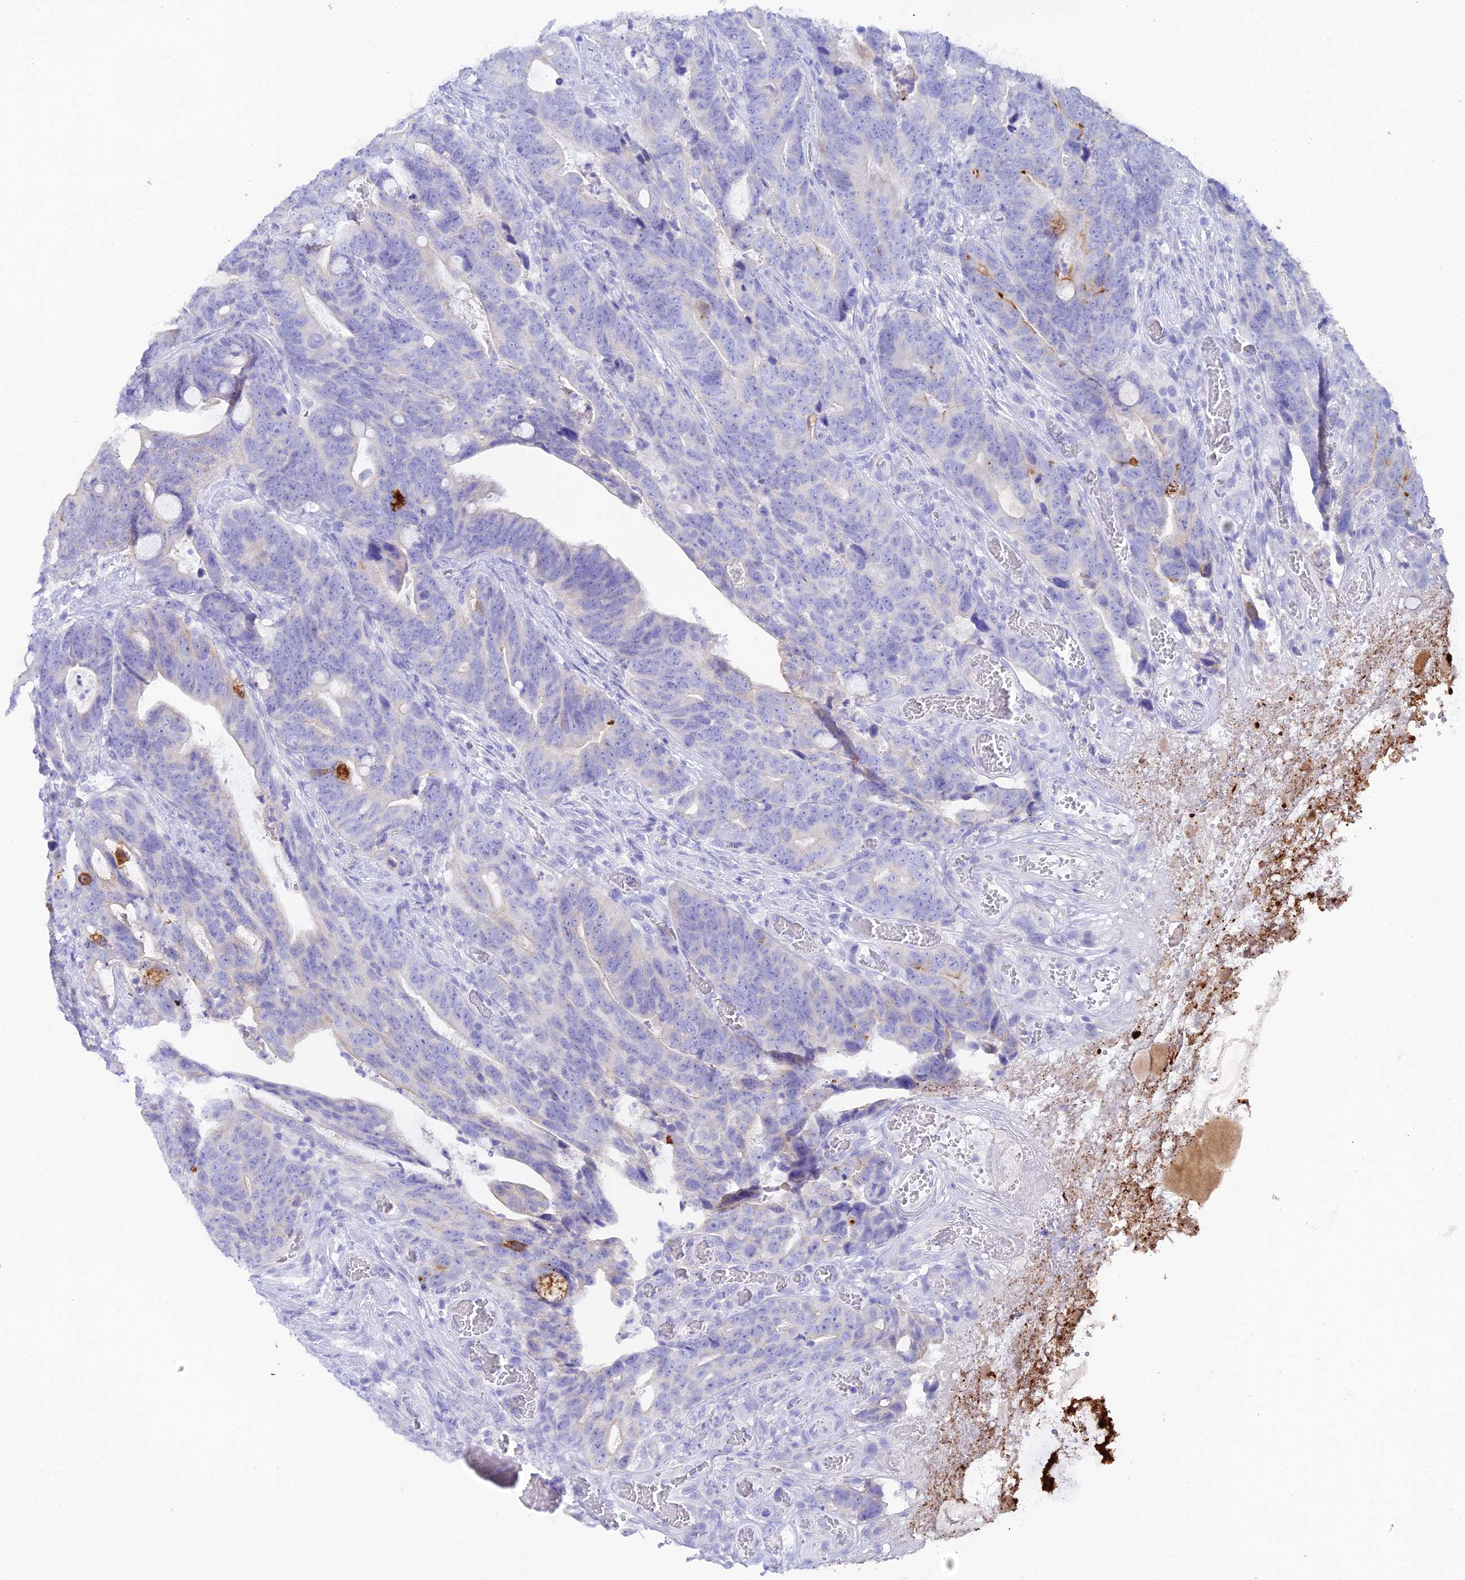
{"staining": {"intensity": "negative", "quantity": "none", "location": "none"}, "tissue": "colorectal cancer", "cell_type": "Tumor cells", "image_type": "cancer", "snomed": [{"axis": "morphology", "description": "Adenocarcinoma, NOS"}, {"axis": "topography", "description": "Colon"}], "caption": "Tumor cells are negative for protein expression in human colorectal cancer (adenocarcinoma). Nuclei are stained in blue.", "gene": "REG1A", "patient": {"sex": "female", "age": 82}}